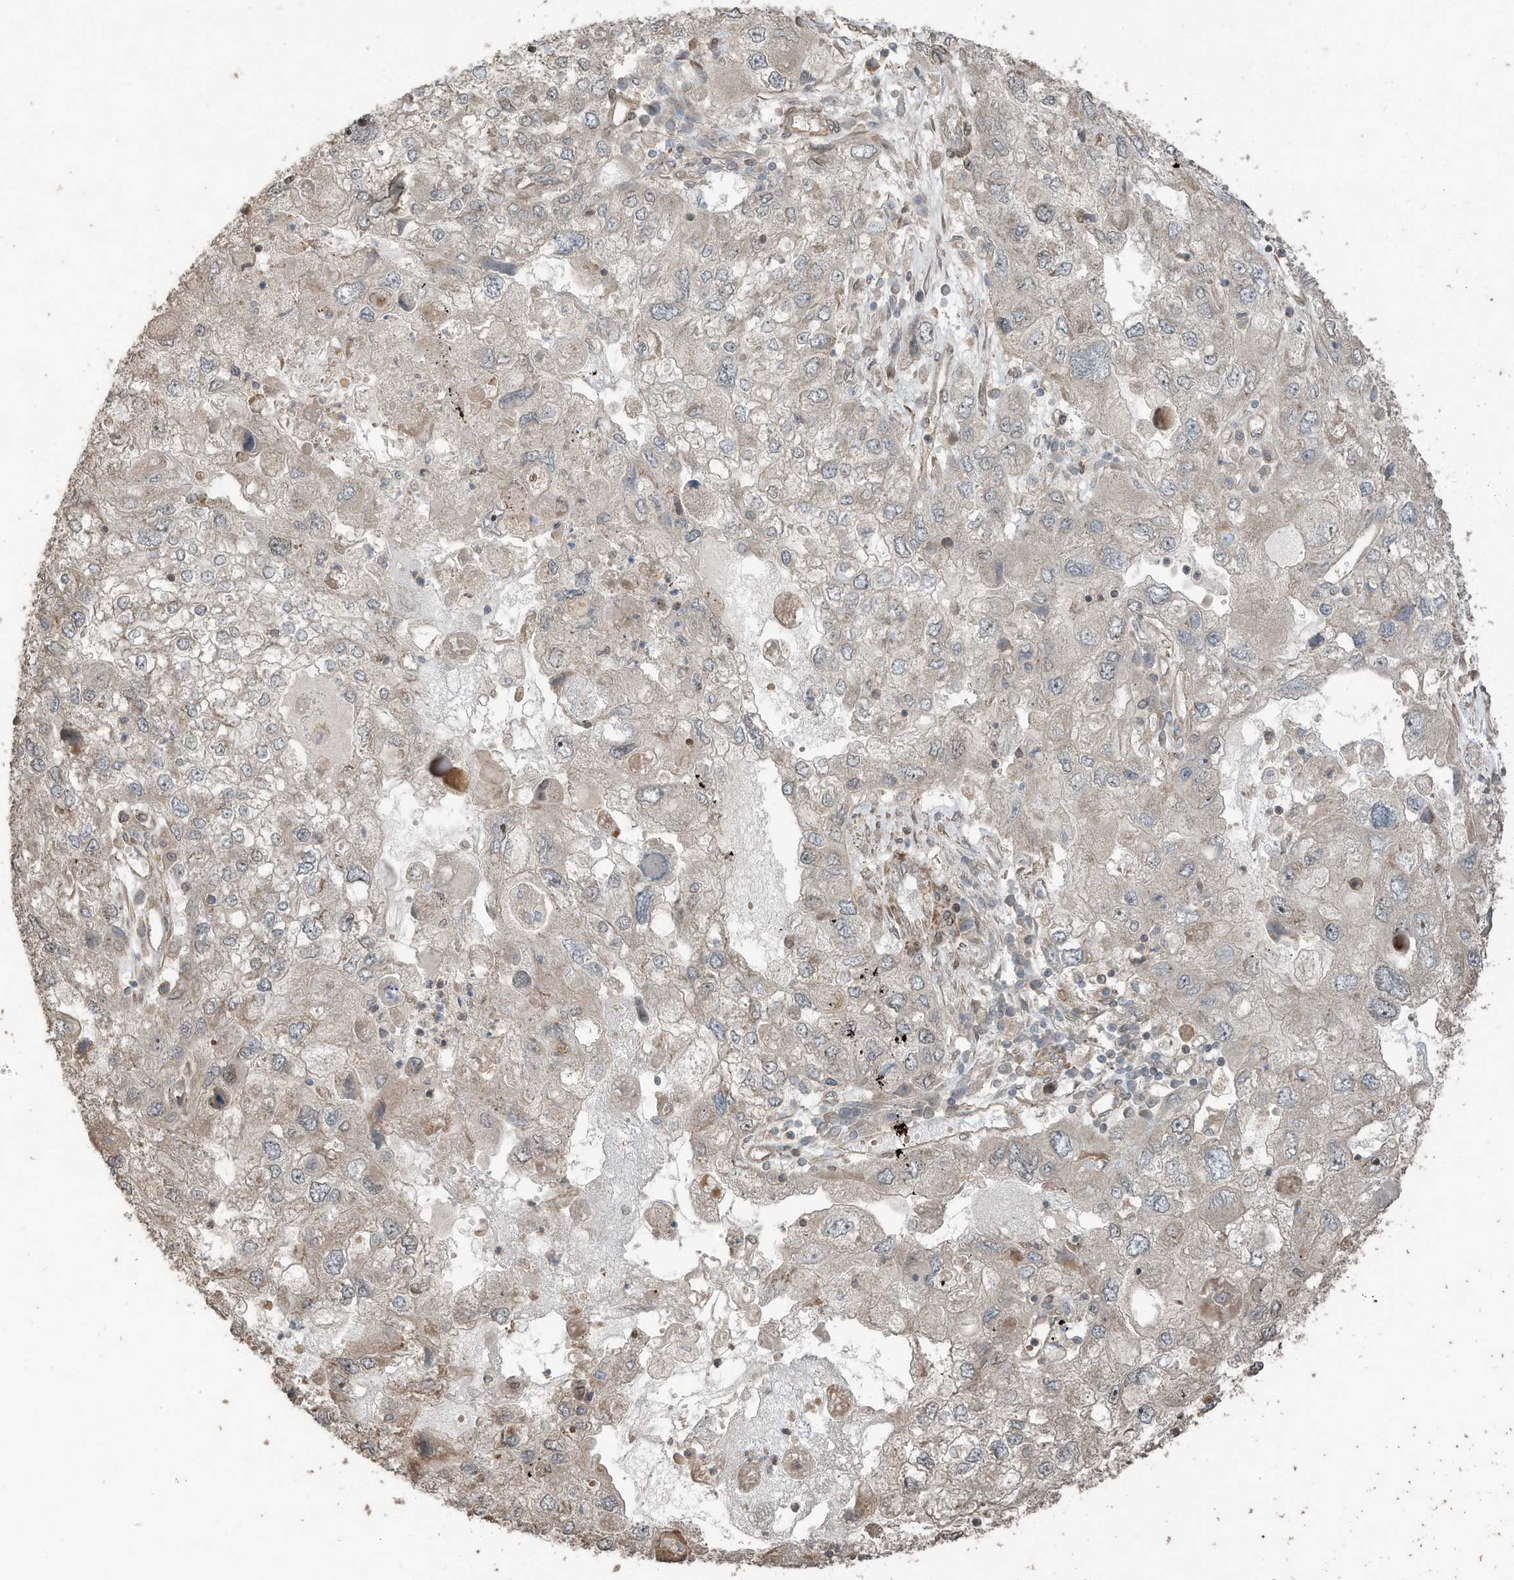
{"staining": {"intensity": "weak", "quantity": "25%-75%", "location": "cytoplasmic/membranous"}, "tissue": "endometrial cancer", "cell_type": "Tumor cells", "image_type": "cancer", "snomed": [{"axis": "morphology", "description": "Adenocarcinoma, NOS"}, {"axis": "topography", "description": "Endometrium"}], "caption": "Adenocarcinoma (endometrial) stained for a protein (brown) shows weak cytoplasmic/membranous positive positivity in approximately 25%-75% of tumor cells.", "gene": "ZNF653", "patient": {"sex": "female", "age": 49}}